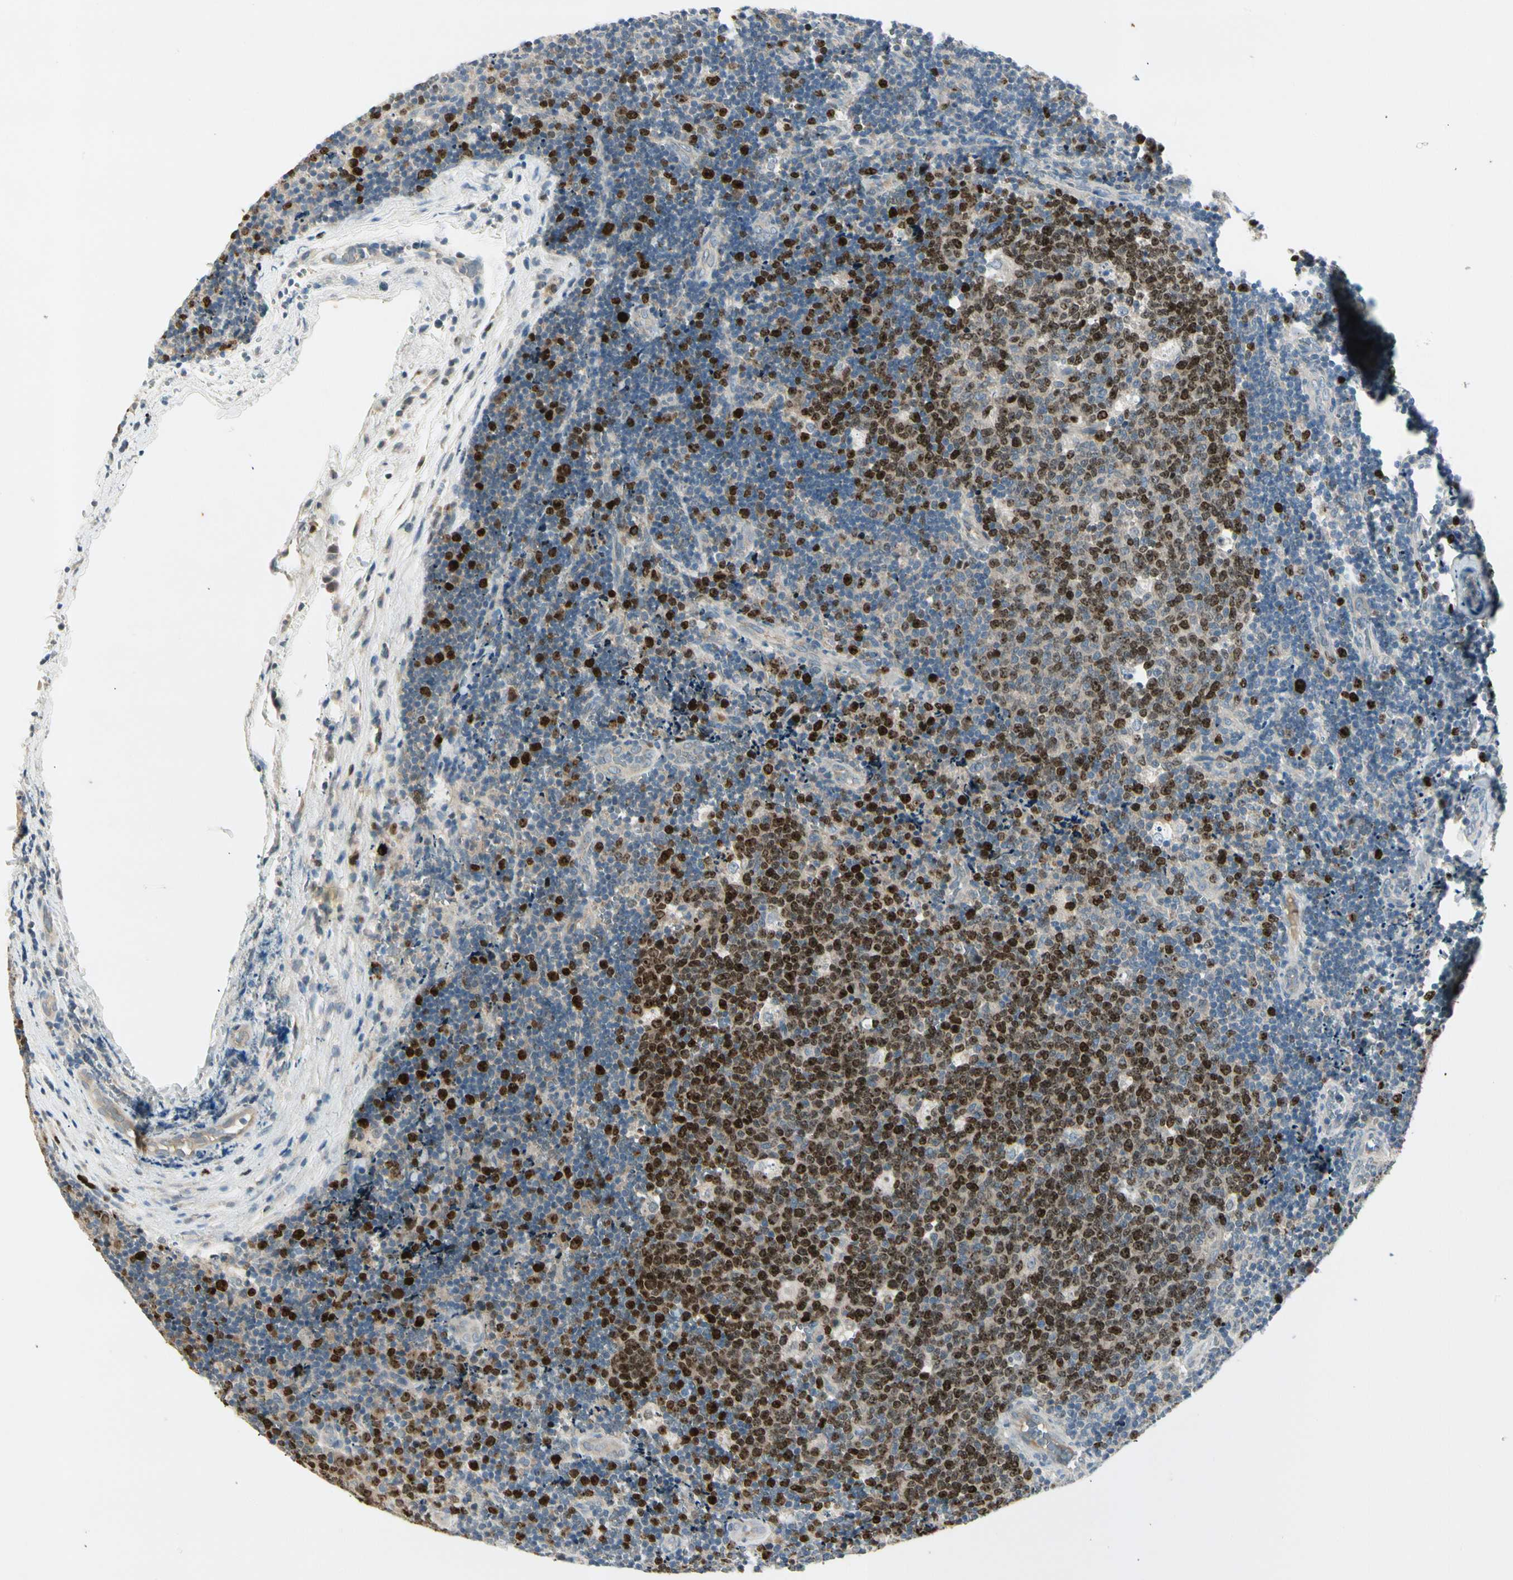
{"staining": {"intensity": "strong", "quantity": "25%-75%", "location": "nuclear"}, "tissue": "lymph node", "cell_type": "Germinal center cells", "image_type": "normal", "snomed": [{"axis": "morphology", "description": "Normal tissue, NOS"}, {"axis": "topography", "description": "Lymph node"}, {"axis": "topography", "description": "Salivary gland"}], "caption": "Germinal center cells display high levels of strong nuclear staining in about 25%-75% of cells in unremarkable lymph node. The staining was performed using DAB (3,3'-diaminobenzidine), with brown indicating positive protein expression. Nuclei are stained blue with hematoxylin.", "gene": "PITX1", "patient": {"sex": "male", "age": 8}}